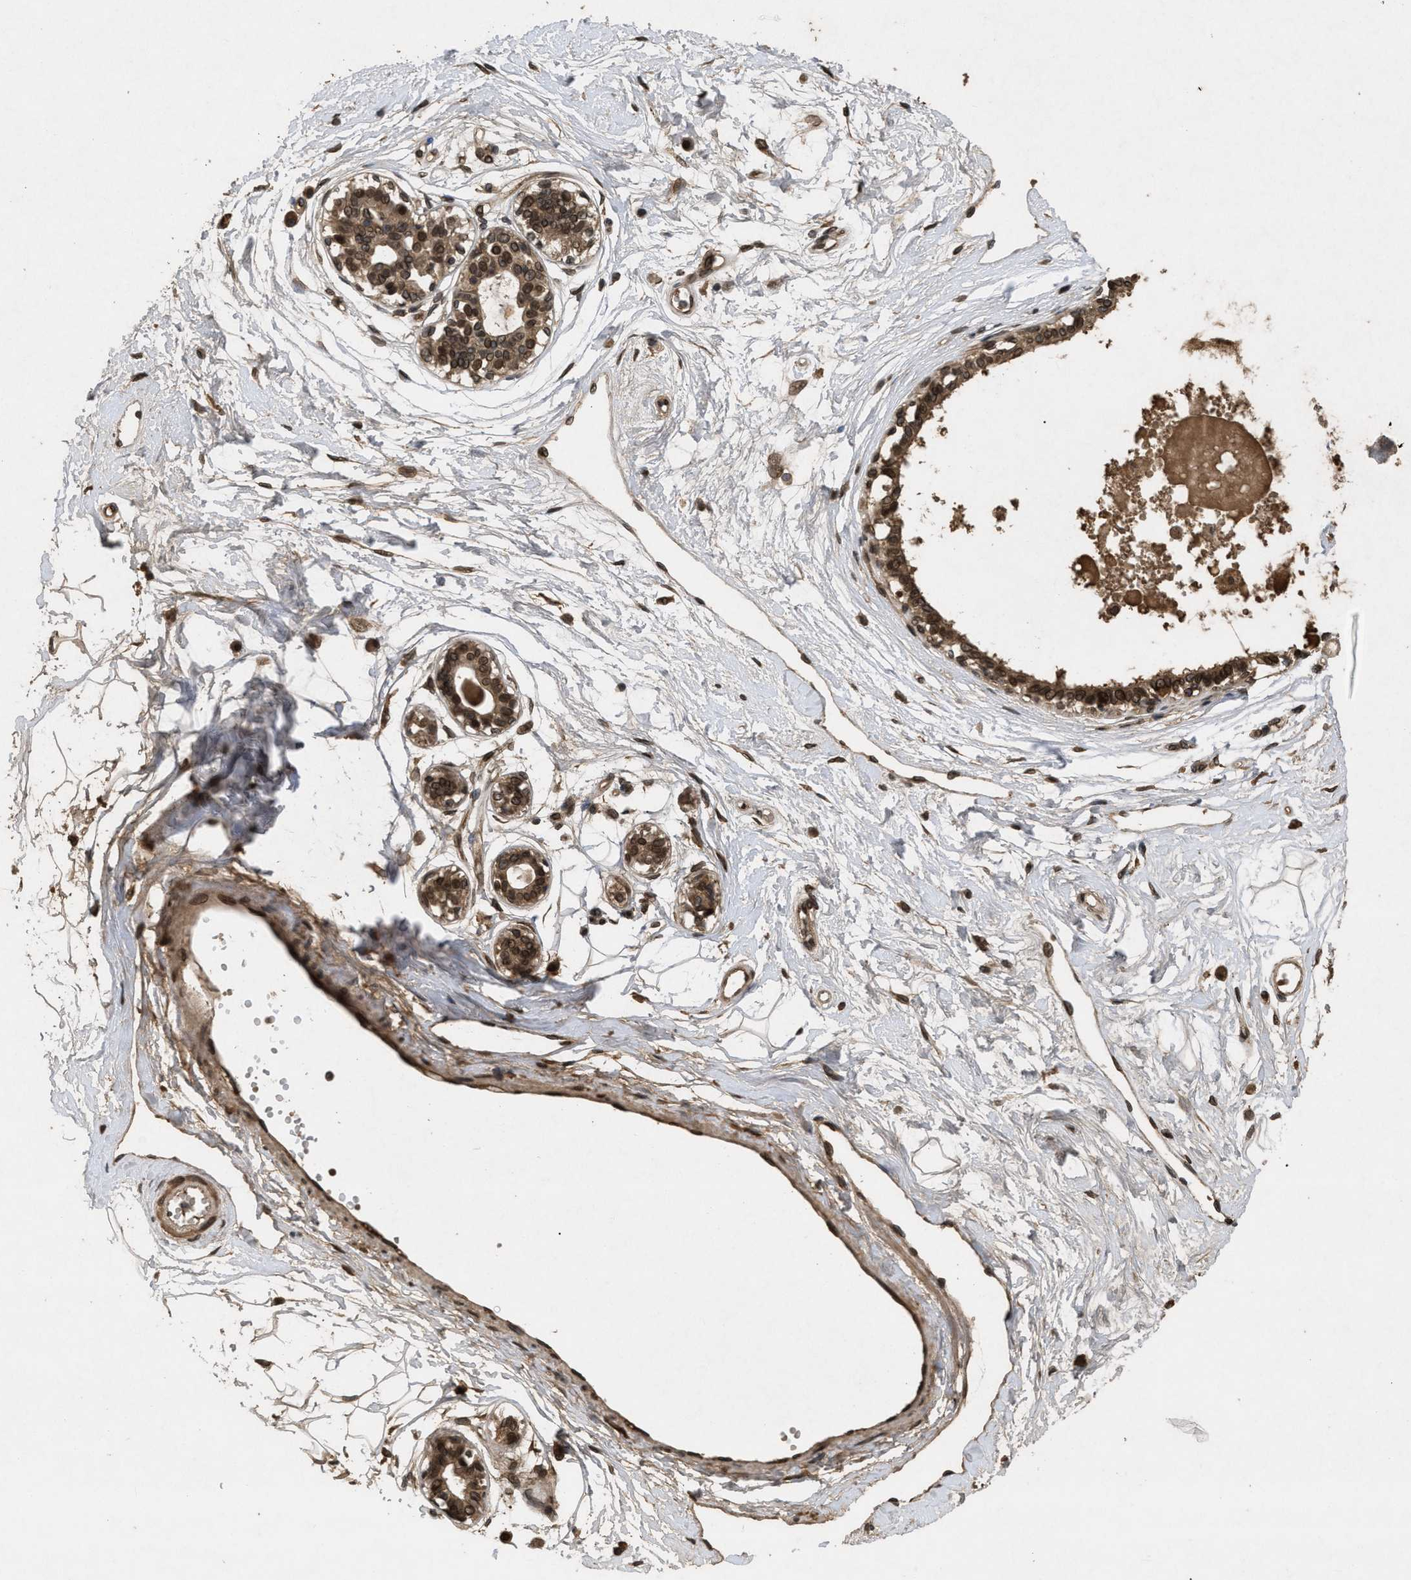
{"staining": {"intensity": "moderate", "quantity": ">75%", "location": "nuclear"}, "tissue": "breast", "cell_type": "Adipocytes", "image_type": "normal", "snomed": [{"axis": "morphology", "description": "Normal tissue, NOS"}, {"axis": "topography", "description": "Breast"}], "caption": "Immunohistochemical staining of unremarkable breast reveals moderate nuclear protein expression in approximately >75% of adipocytes.", "gene": "CRY1", "patient": {"sex": "female", "age": 45}}